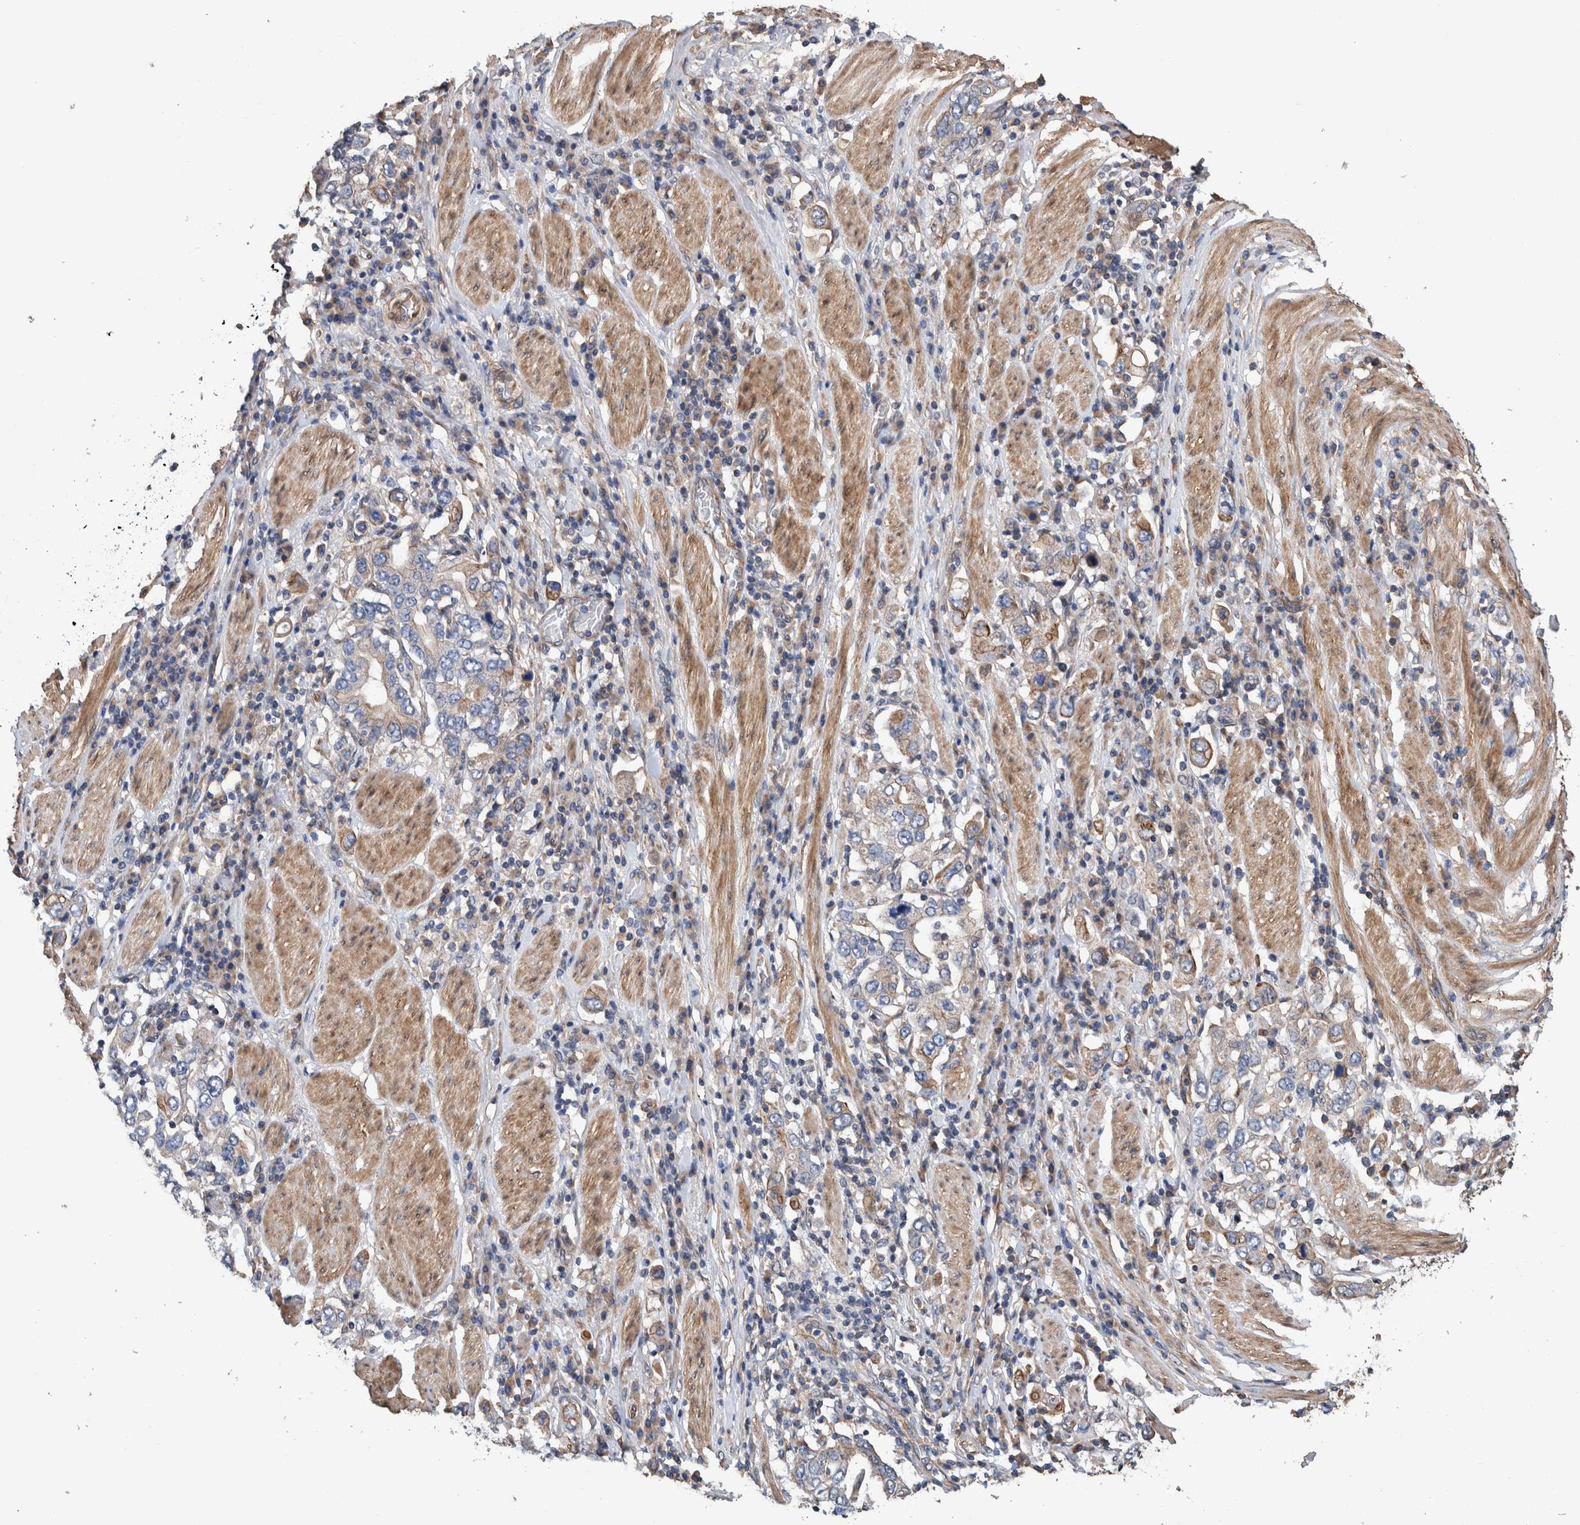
{"staining": {"intensity": "negative", "quantity": "none", "location": "none"}, "tissue": "stomach cancer", "cell_type": "Tumor cells", "image_type": "cancer", "snomed": [{"axis": "morphology", "description": "Adenocarcinoma, NOS"}, {"axis": "topography", "description": "Stomach, upper"}], "caption": "Tumor cells show no significant positivity in stomach cancer (adenocarcinoma). (DAB (3,3'-diaminobenzidine) immunohistochemistry, high magnification).", "gene": "SLC45A4", "patient": {"sex": "male", "age": 62}}